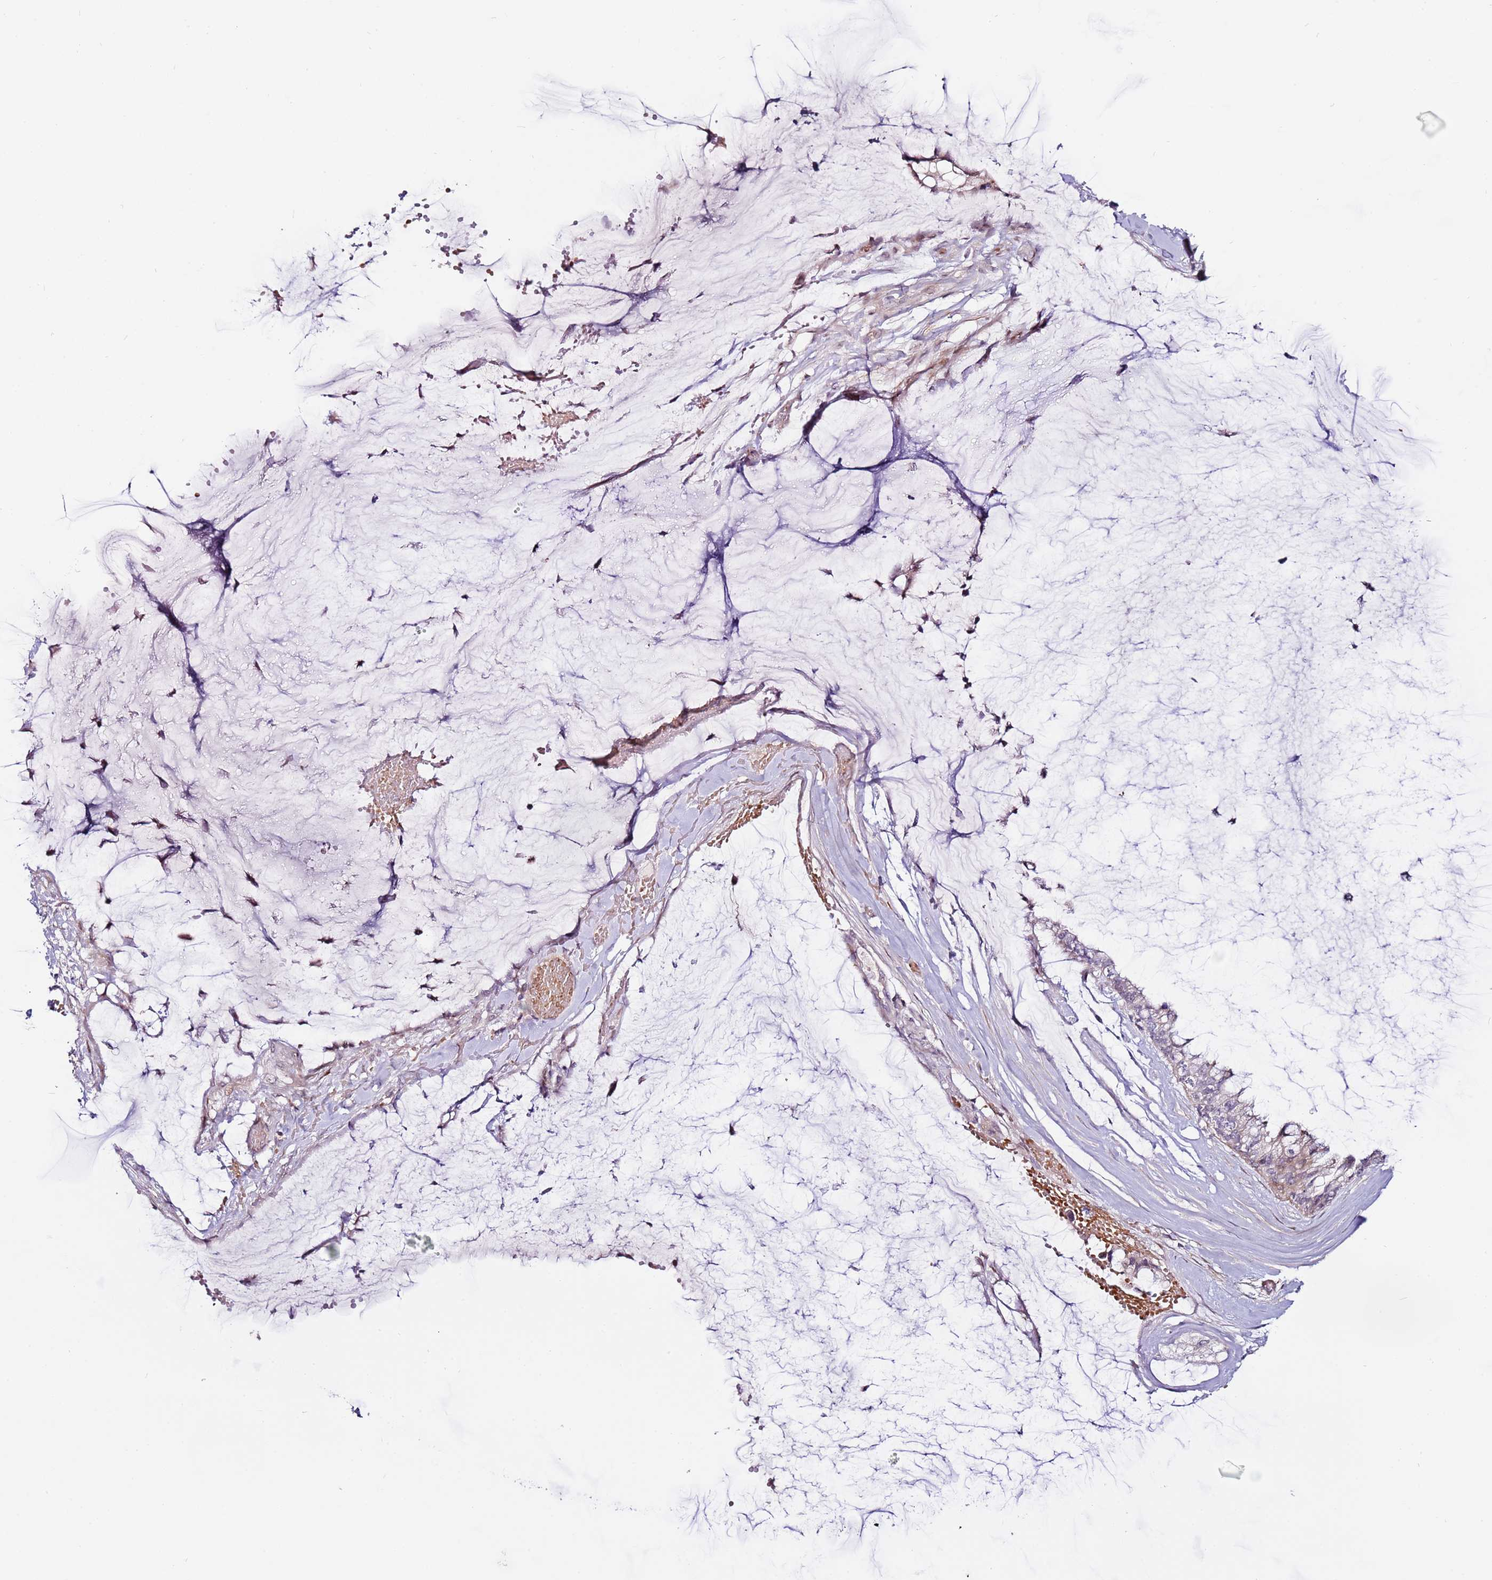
{"staining": {"intensity": "weak", "quantity": "<25%", "location": "cytoplasmic/membranous"}, "tissue": "ovarian cancer", "cell_type": "Tumor cells", "image_type": "cancer", "snomed": [{"axis": "morphology", "description": "Cystadenocarcinoma, mucinous, NOS"}, {"axis": "topography", "description": "Ovary"}], "caption": "IHC histopathology image of human ovarian mucinous cystadenocarcinoma stained for a protein (brown), which exhibits no positivity in tumor cells. (DAB (3,3'-diaminobenzidine) immunohistochemistry (IHC) visualized using brightfield microscopy, high magnification).", "gene": "MTG2", "patient": {"sex": "female", "age": 39}}